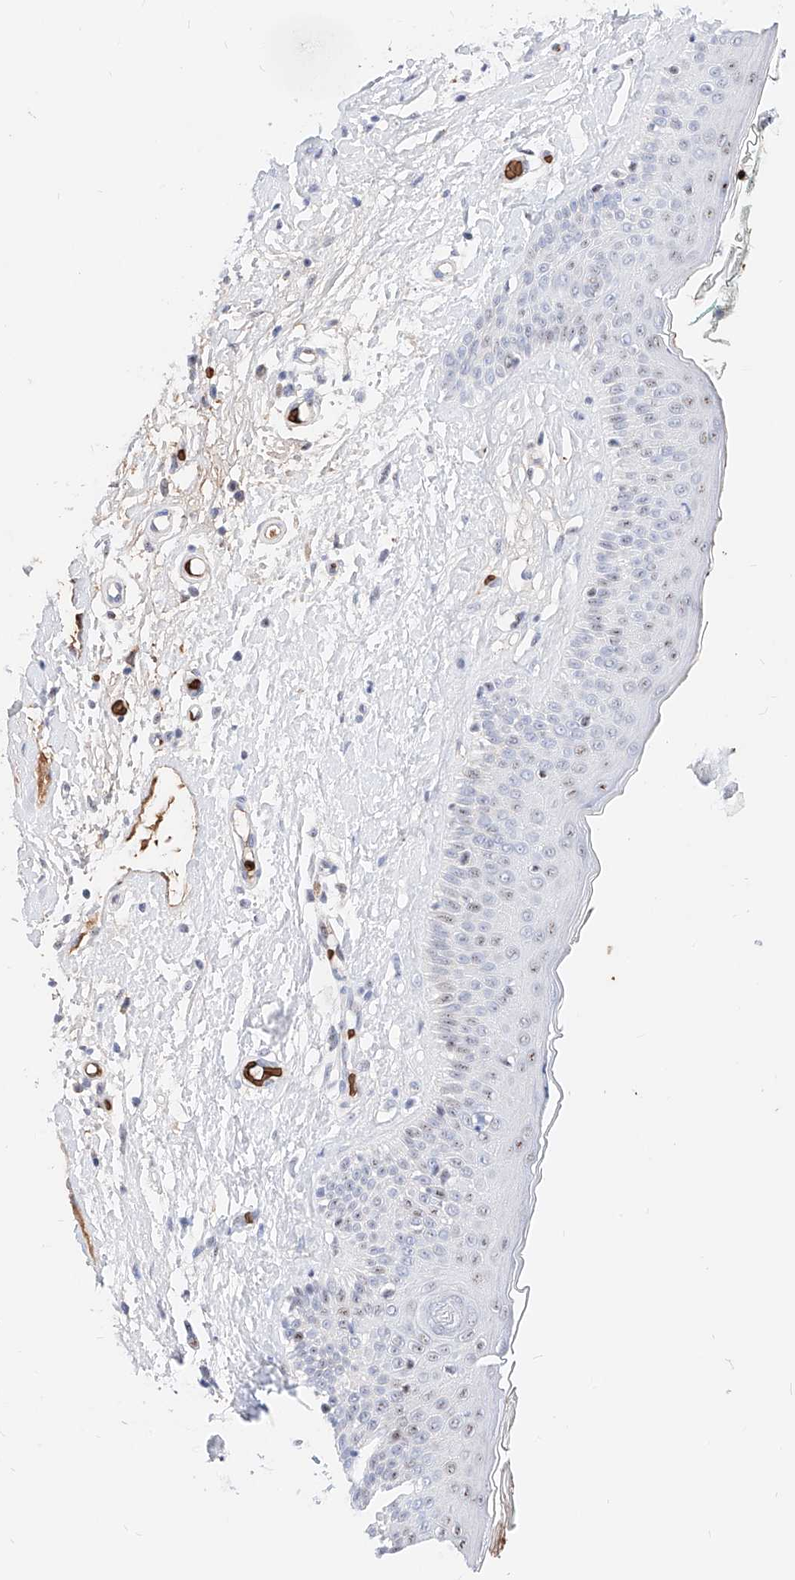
{"staining": {"intensity": "moderate", "quantity": "25%-75%", "location": "nuclear"}, "tissue": "skin cancer", "cell_type": "Tumor cells", "image_type": "cancer", "snomed": [{"axis": "morphology", "description": "Basal cell carcinoma"}, {"axis": "topography", "description": "Skin"}], "caption": "IHC (DAB (3,3'-diaminobenzidine)) staining of basal cell carcinoma (skin) demonstrates moderate nuclear protein staining in approximately 25%-75% of tumor cells. (DAB = brown stain, brightfield microscopy at high magnification).", "gene": "ZFP42", "patient": {"sex": "female", "age": 84}}